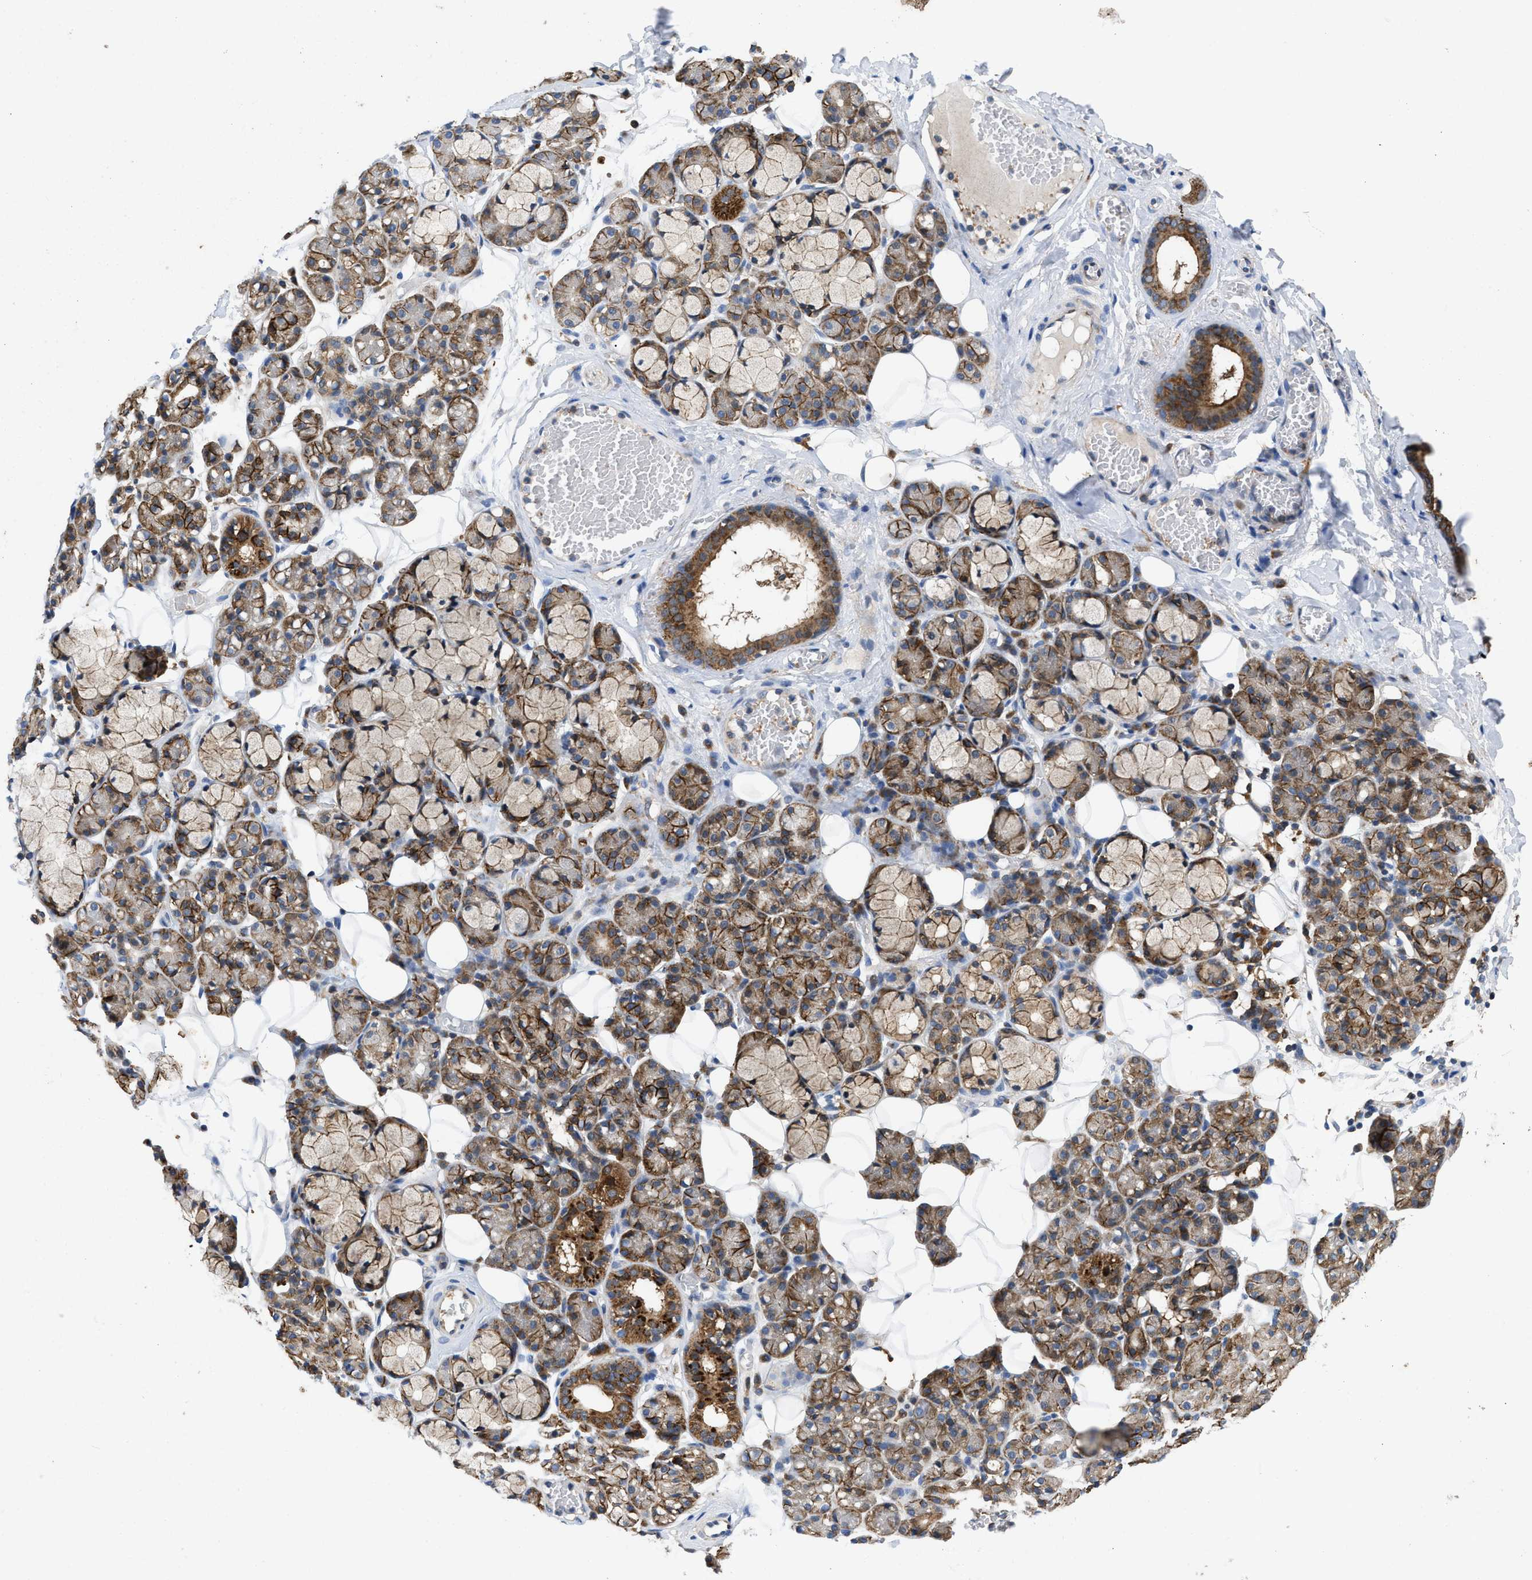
{"staining": {"intensity": "strong", "quantity": "25%-75%", "location": "cytoplasmic/membranous"}, "tissue": "salivary gland", "cell_type": "Glandular cells", "image_type": "normal", "snomed": [{"axis": "morphology", "description": "Normal tissue, NOS"}, {"axis": "topography", "description": "Salivary gland"}], "caption": "Normal salivary gland demonstrates strong cytoplasmic/membranous positivity in about 25%-75% of glandular cells, visualized by immunohistochemistry. The staining is performed using DAB (3,3'-diaminobenzidine) brown chromogen to label protein expression. The nuclei are counter-stained blue using hematoxylin.", "gene": "ENPP4", "patient": {"sex": "male", "age": 63}}